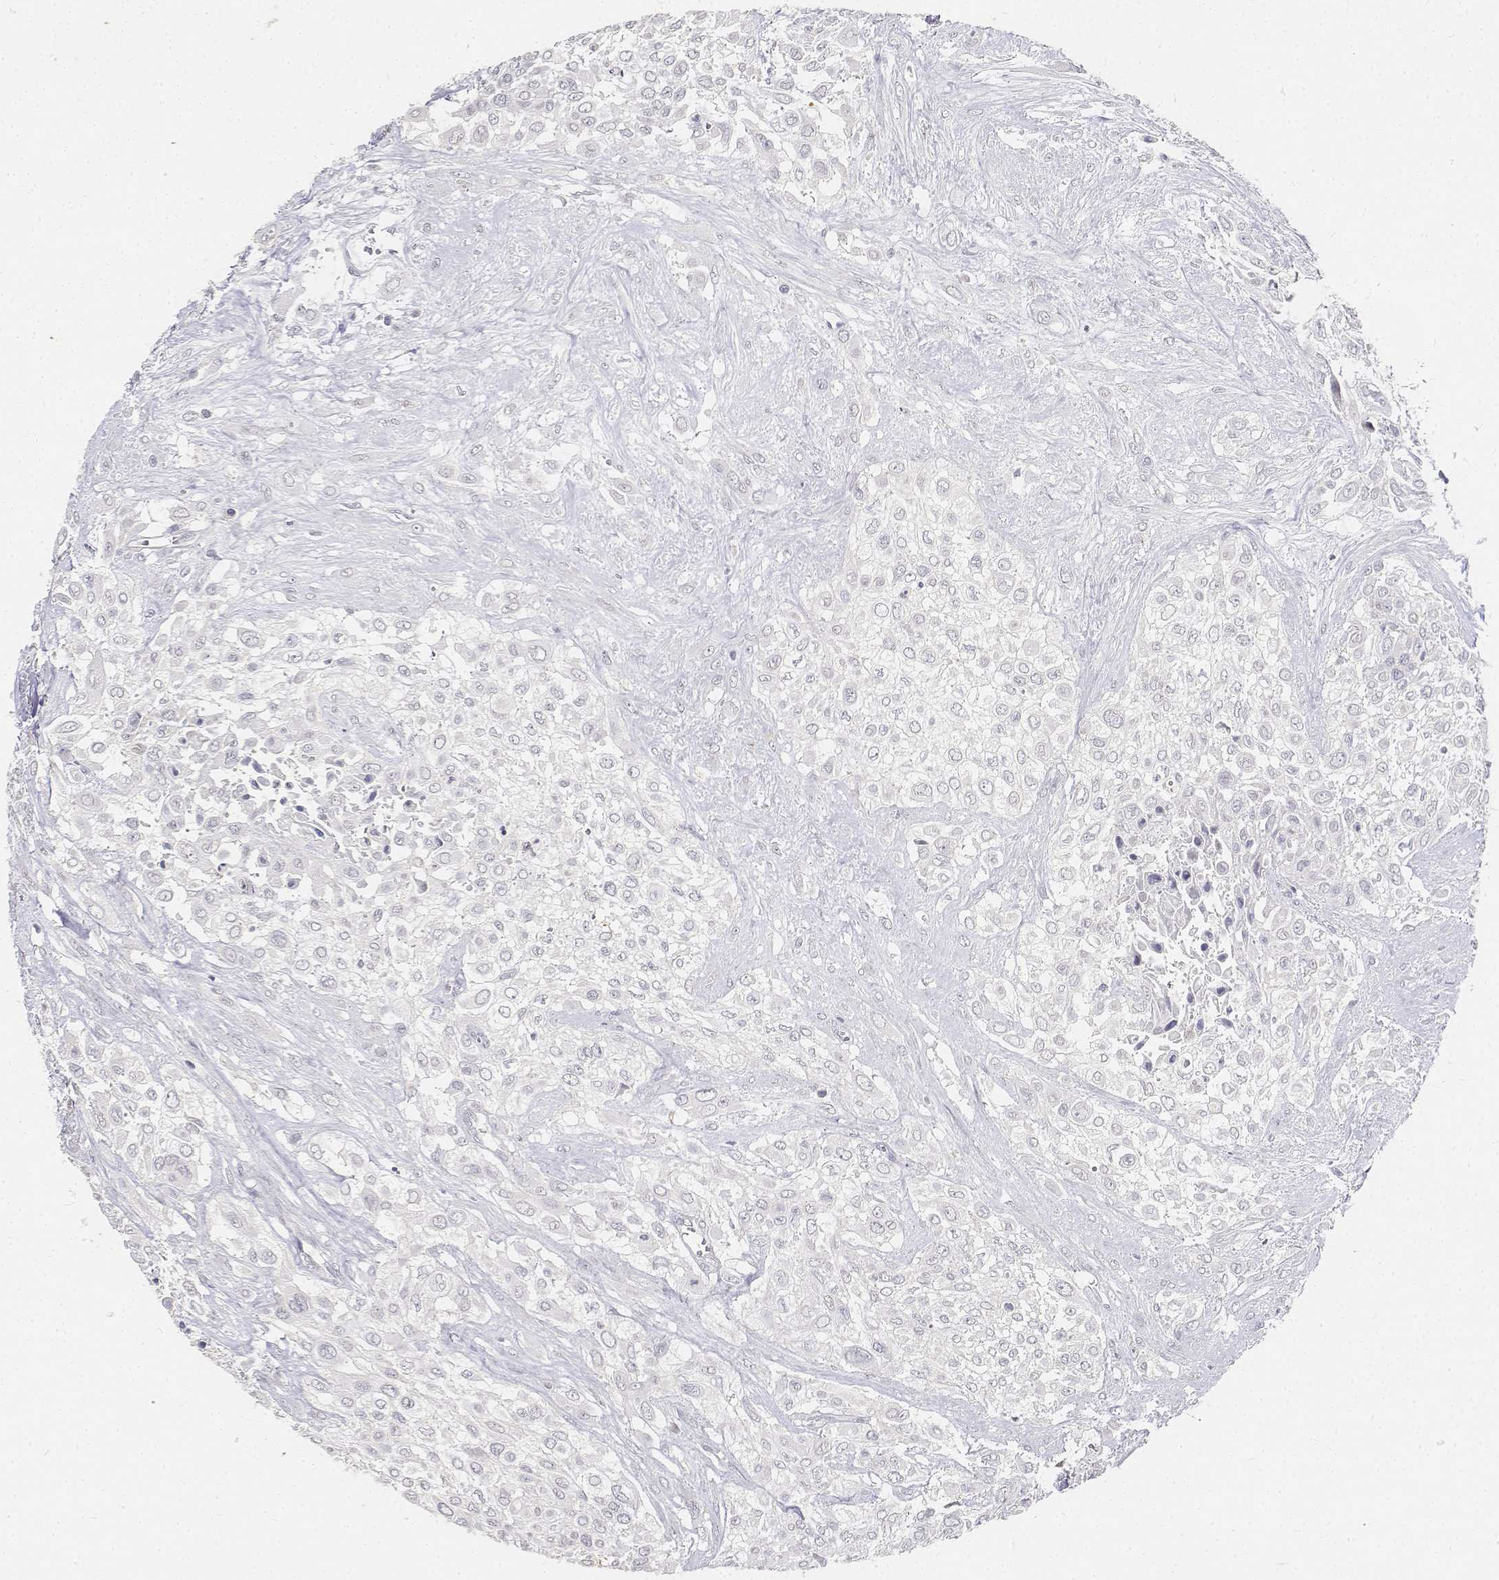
{"staining": {"intensity": "negative", "quantity": "none", "location": "none"}, "tissue": "urothelial cancer", "cell_type": "Tumor cells", "image_type": "cancer", "snomed": [{"axis": "morphology", "description": "Urothelial carcinoma, High grade"}, {"axis": "topography", "description": "Urinary bladder"}], "caption": "High-grade urothelial carcinoma was stained to show a protein in brown. There is no significant positivity in tumor cells.", "gene": "PAEP", "patient": {"sex": "male", "age": 57}}